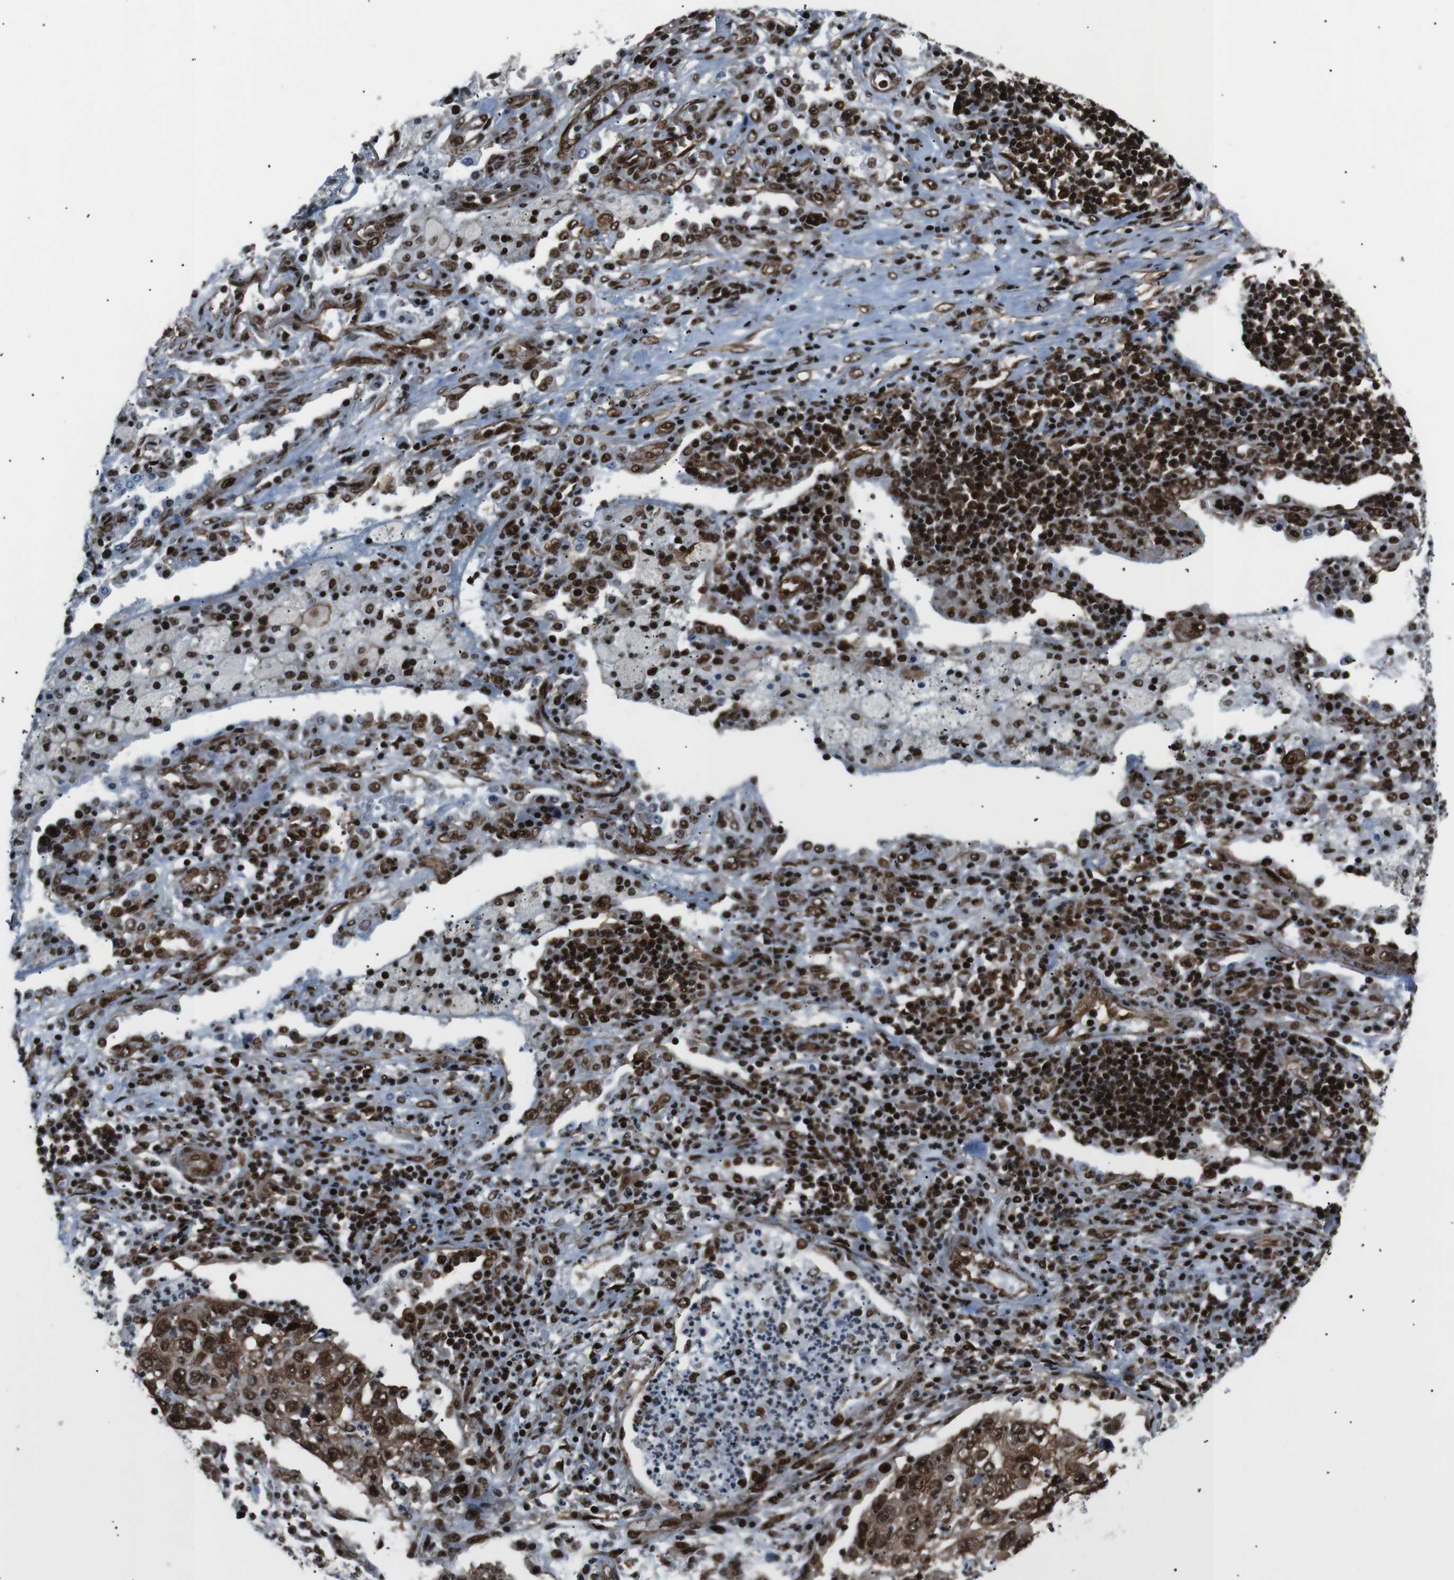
{"staining": {"intensity": "strong", "quantity": ">75%", "location": "cytoplasmic/membranous,nuclear"}, "tissue": "lung cancer", "cell_type": "Tumor cells", "image_type": "cancer", "snomed": [{"axis": "morphology", "description": "Squamous cell carcinoma, NOS"}, {"axis": "topography", "description": "Lung"}], "caption": "This micrograph displays squamous cell carcinoma (lung) stained with IHC to label a protein in brown. The cytoplasmic/membranous and nuclear of tumor cells show strong positivity for the protein. Nuclei are counter-stained blue.", "gene": "HNRNPU", "patient": {"sex": "female", "age": 63}}